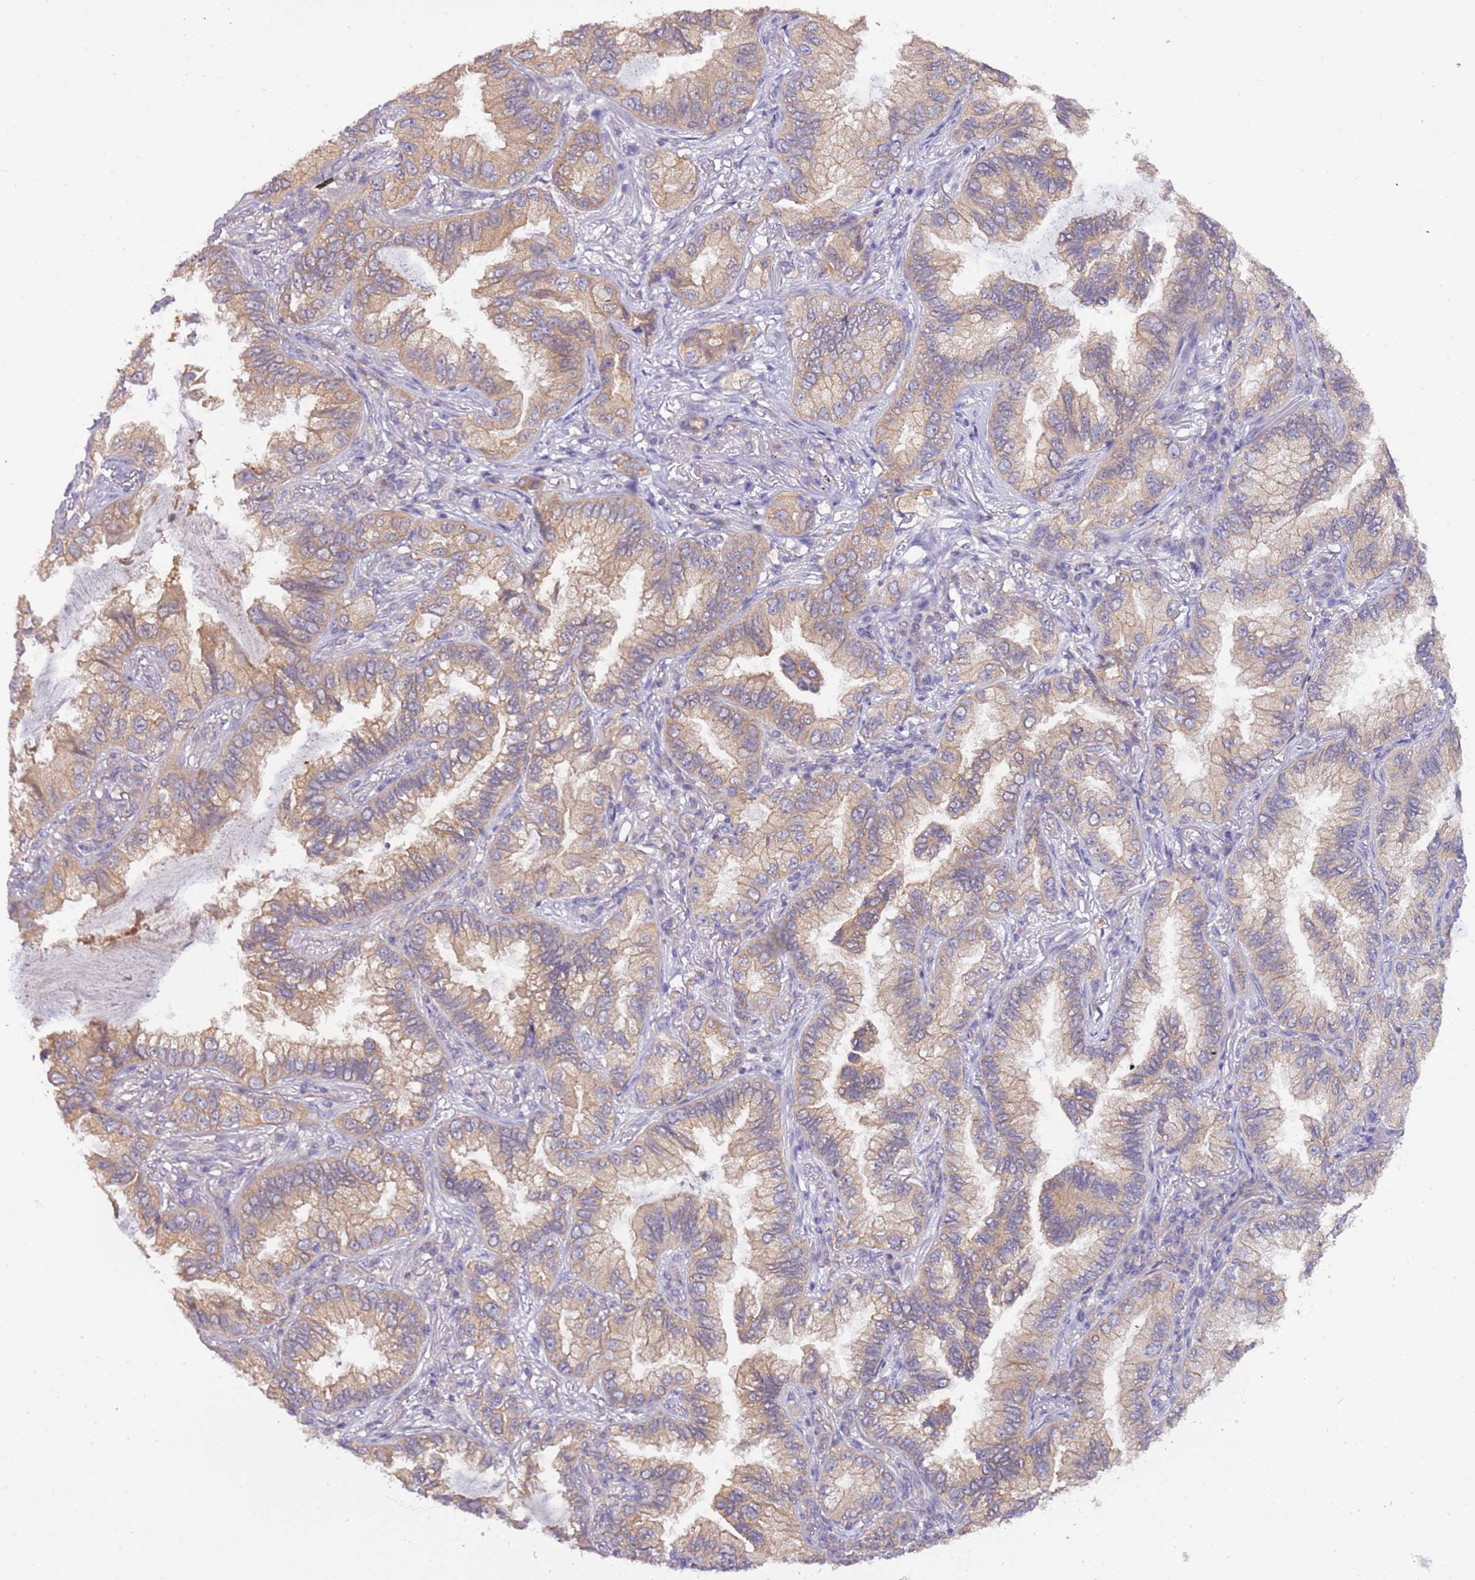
{"staining": {"intensity": "moderate", "quantity": ">75%", "location": "cytoplasmic/membranous"}, "tissue": "lung cancer", "cell_type": "Tumor cells", "image_type": "cancer", "snomed": [{"axis": "morphology", "description": "Adenocarcinoma, NOS"}, {"axis": "topography", "description": "Lung"}], "caption": "Lung adenocarcinoma stained with DAB (3,3'-diaminobenzidine) immunohistochemistry (IHC) demonstrates medium levels of moderate cytoplasmic/membranous expression in about >75% of tumor cells.", "gene": "STIP1", "patient": {"sex": "female", "age": 69}}